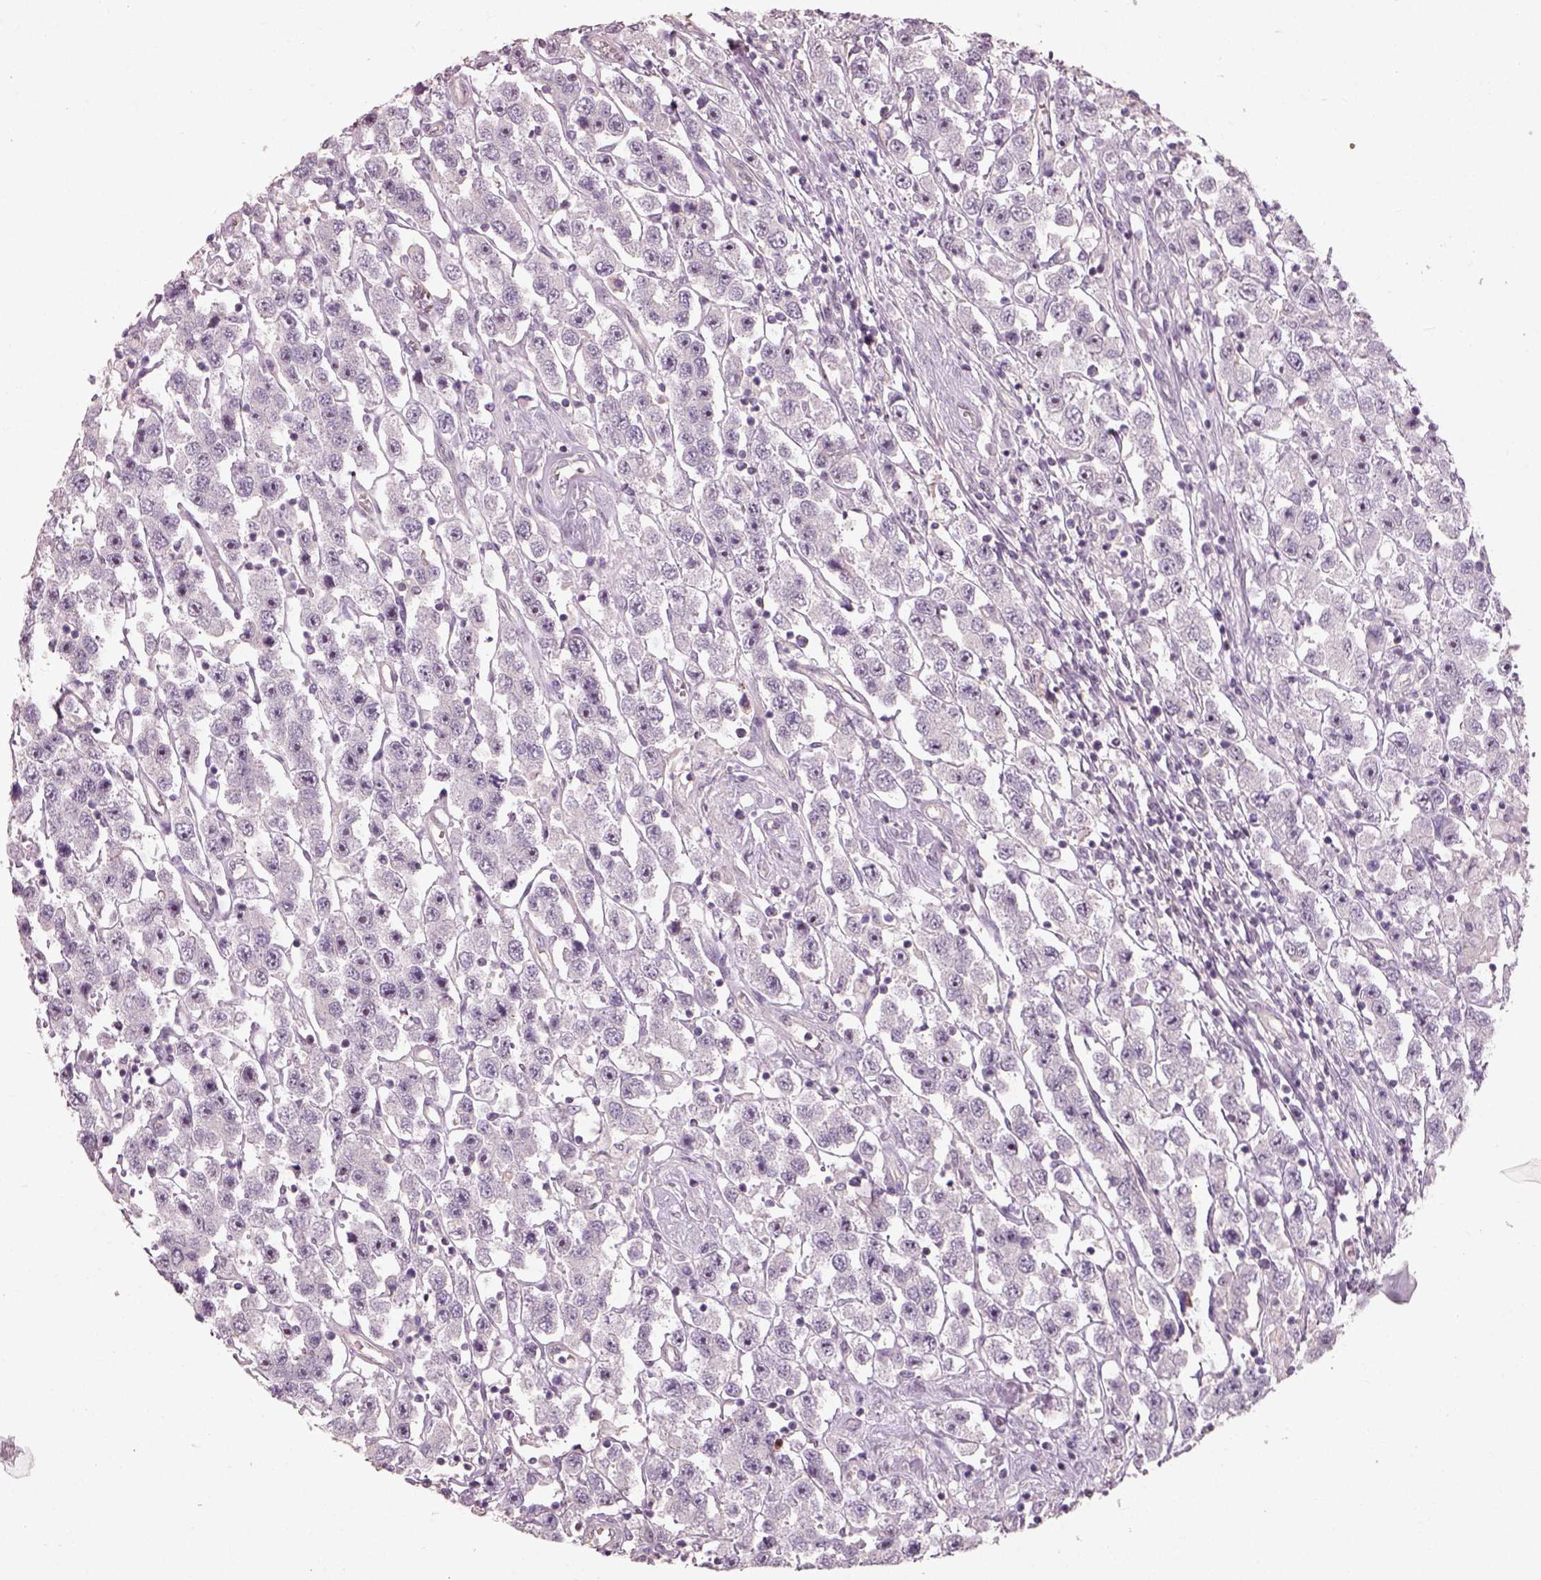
{"staining": {"intensity": "negative", "quantity": "none", "location": "none"}, "tissue": "testis cancer", "cell_type": "Tumor cells", "image_type": "cancer", "snomed": [{"axis": "morphology", "description": "Seminoma, NOS"}, {"axis": "topography", "description": "Testis"}], "caption": "High power microscopy image of an immunohistochemistry photomicrograph of testis cancer (seminoma), revealing no significant expression in tumor cells. Brightfield microscopy of IHC stained with DAB (3,3'-diaminobenzidine) (brown) and hematoxylin (blue), captured at high magnification.", "gene": "CDS1", "patient": {"sex": "male", "age": 45}}